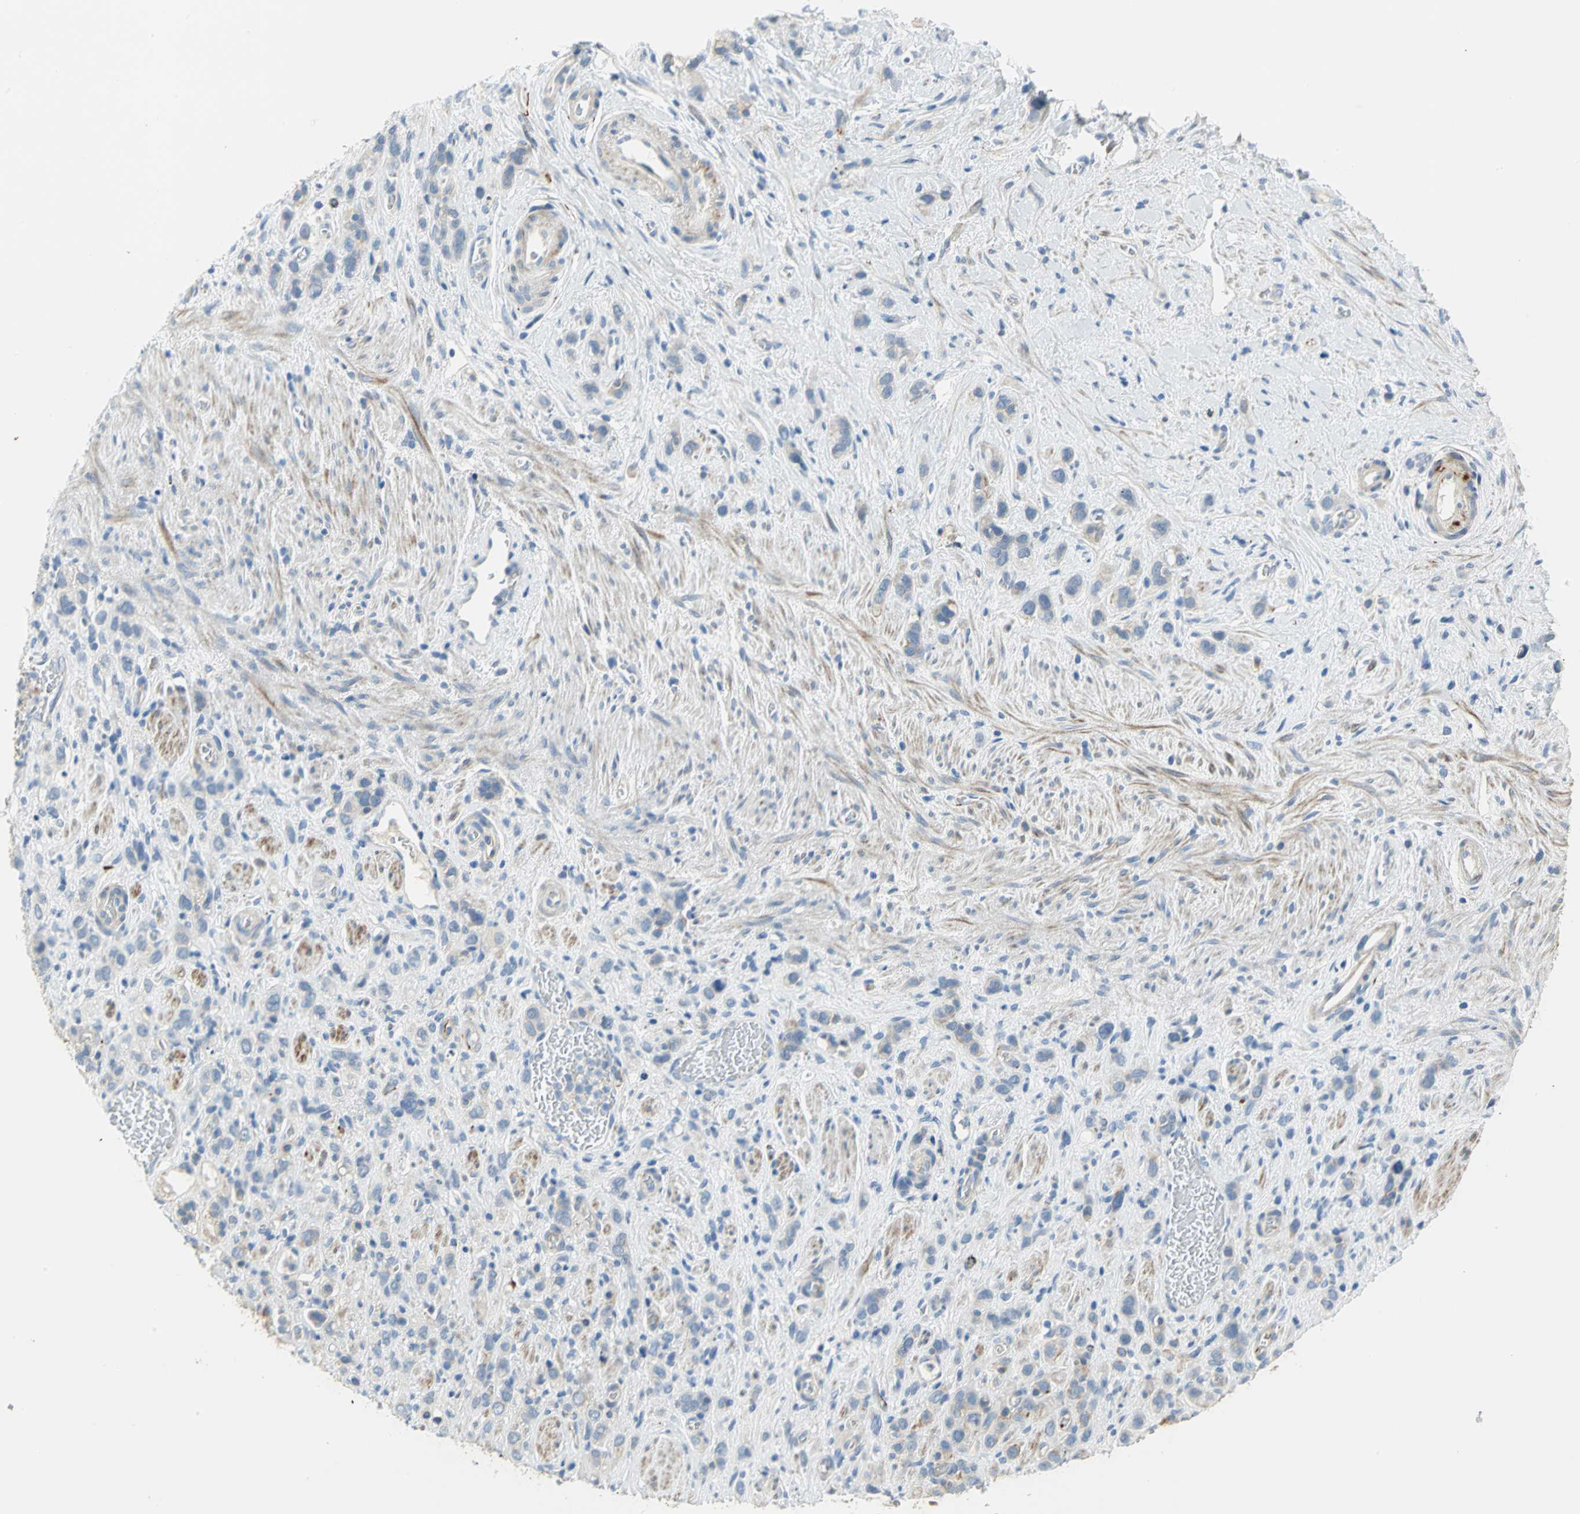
{"staining": {"intensity": "moderate", "quantity": "<25%", "location": "cytoplasmic/membranous"}, "tissue": "stomach cancer", "cell_type": "Tumor cells", "image_type": "cancer", "snomed": [{"axis": "morphology", "description": "Normal tissue, NOS"}, {"axis": "morphology", "description": "Adenocarcinoma, NOS"}, {"axis": "morphology", "description": "Adenocarcinoma, High grade"}, {"axis": "topography", "description": "Stomach, upper"}, {"axis": "topography", "description": "Stomach"}], "caption": "Immunohistochemistry (IHC) of stomach high-grade adenocarcinoma exhibits low levels of moderate cytoplasmic/membranous positivity in about <25% of tumor cells.", "gene": "ALOX15", "patient": {"sex": "female", "age": 65}}